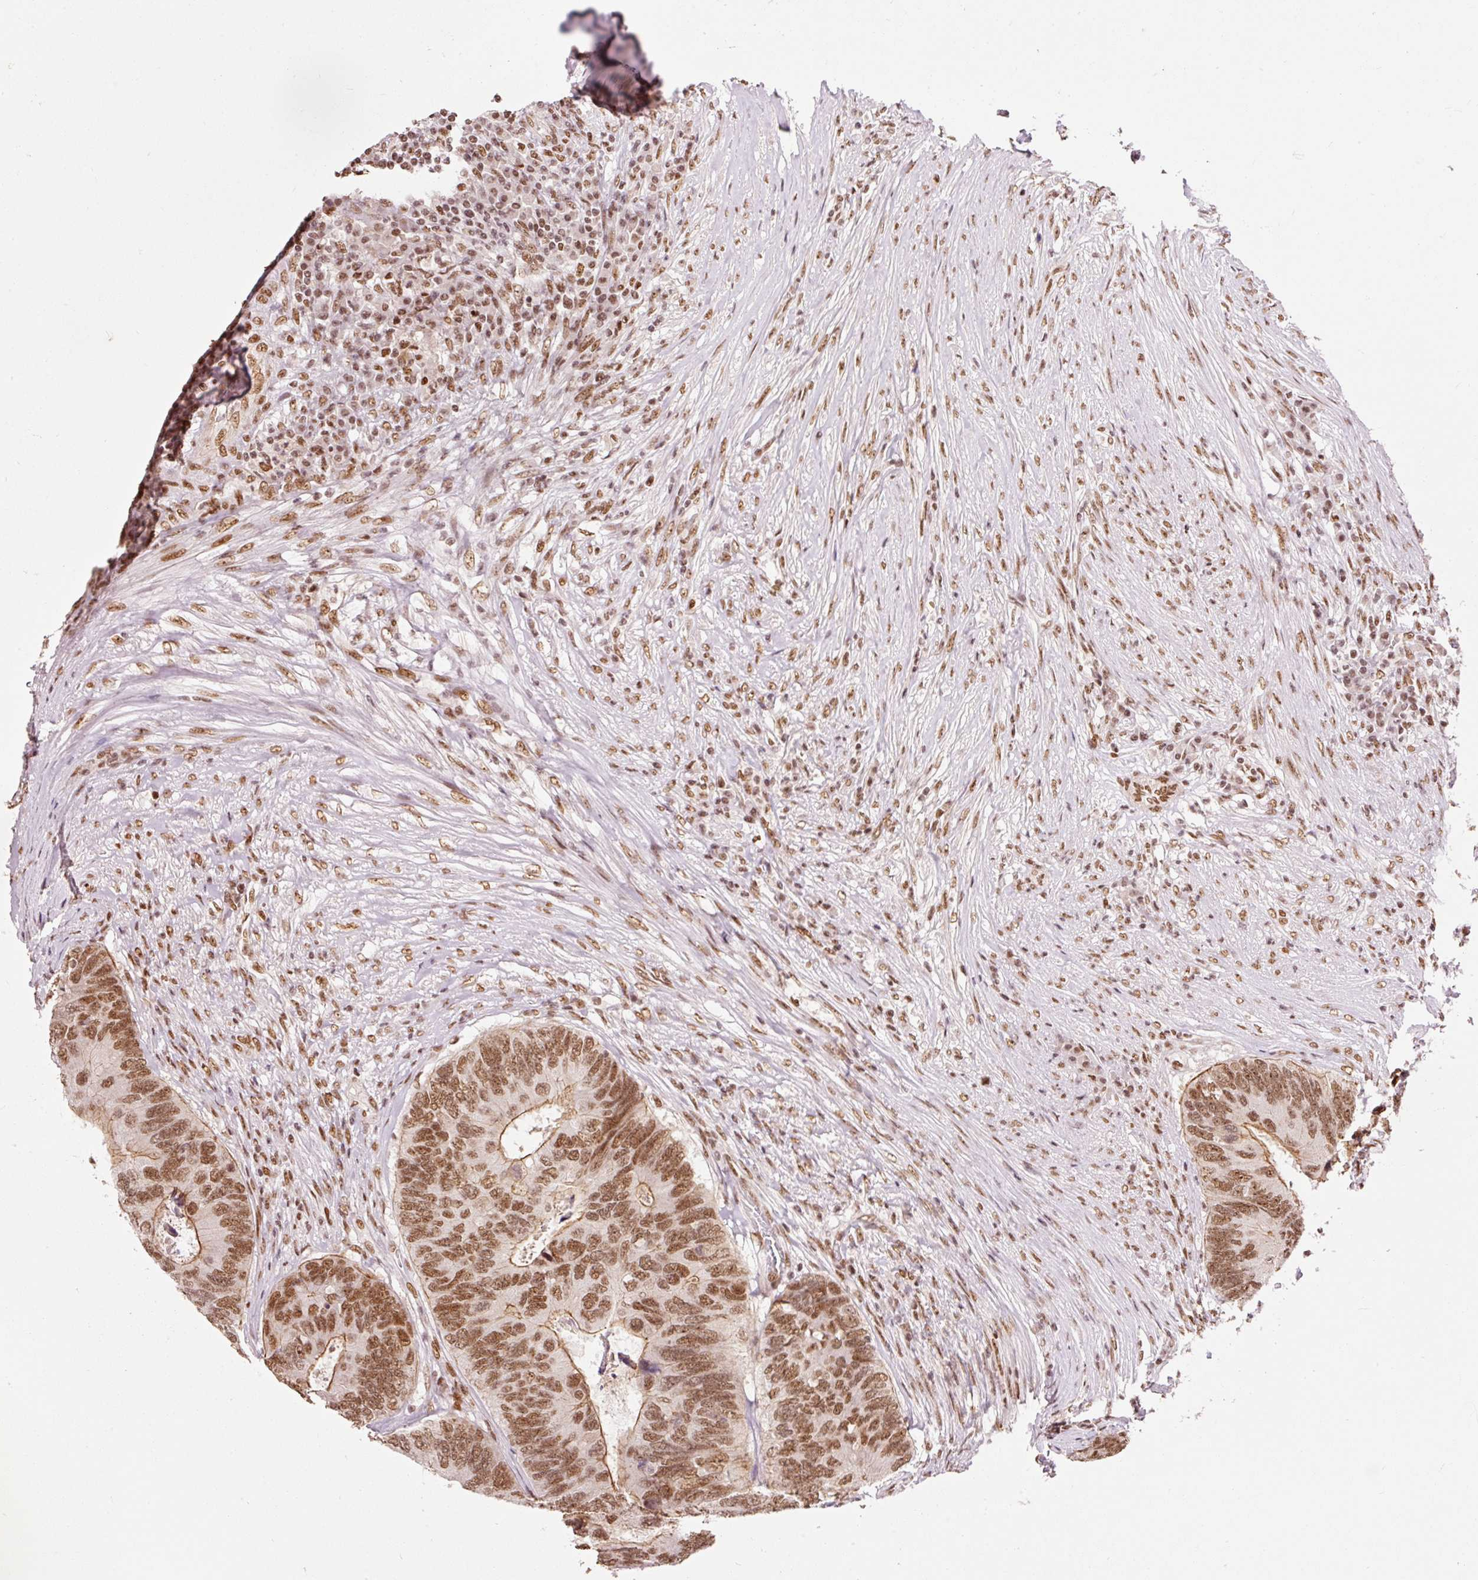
{"staining": {"intensity": "moderate", "quantity": ">75%", "location": "cytoplasmic/membranous,nuclear"}, "tissue": "colorectal cancer", "cell_type": "Tumor cells", "image_type": "cancer", "snomed": [{"axis": "morphology", "description": "Adenocarcinoma, NOS"}, {"axis": "topography", "description": "Colon"}], "caption": "IHC of colorectal adenocarcinoma shows medium levels of moderate cytoplasmic/membranous and nuclear staining in about >75% of tumor cells. (Stains: DAB in brown, nuclei in blue, Microscopy: brightfield microscopy at high magnification).", "gene": "ZBTB44", "patient": {"sex": "female", "age": 67}}